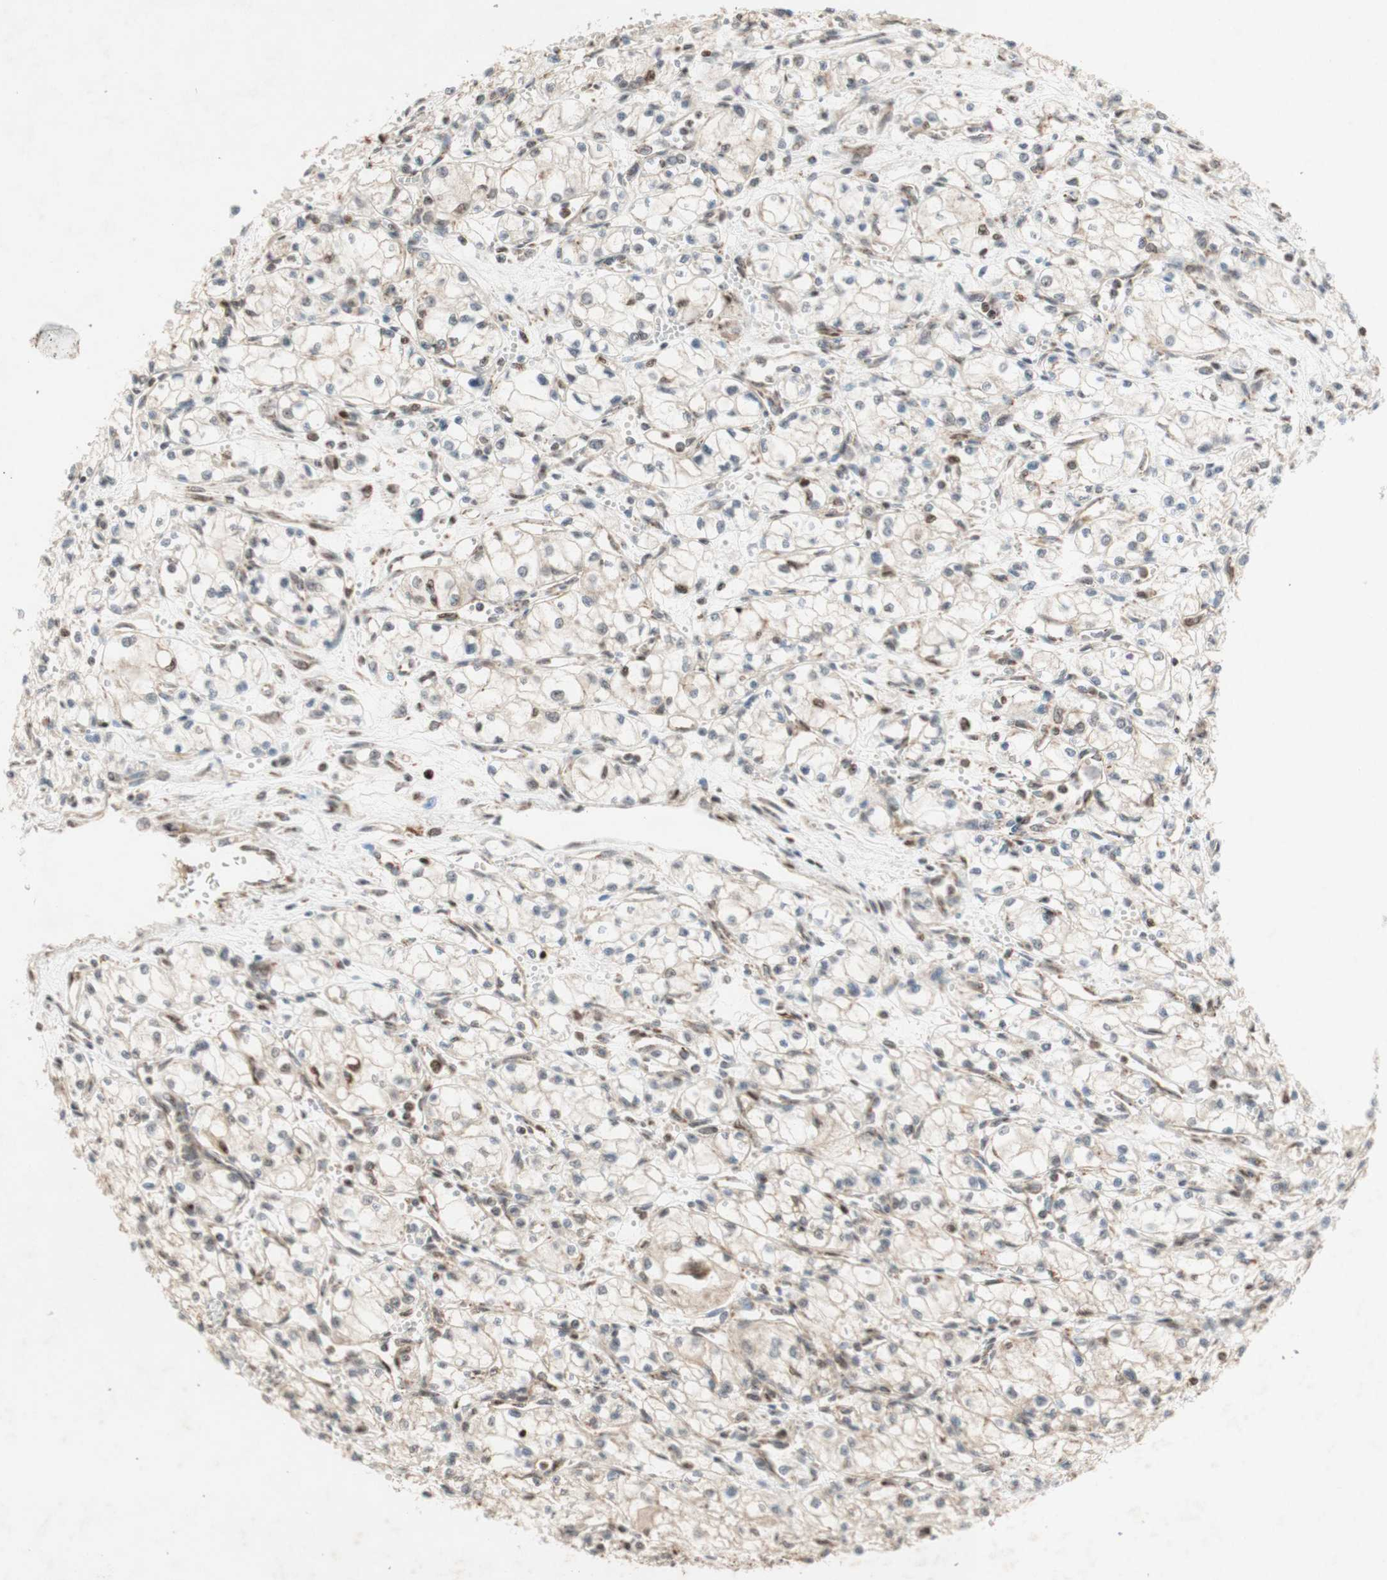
{"staining": {"intensity": "negative", "quantity": "none", "location": "none"}, "tissue": "renal cancer", "cell_type": "Tumor cells", "image_type": "cancer", "snomed": [{"axis": "morphology", "description": "Normal tissue, NOS"}, {"axis": "morphology", "description": "Adenocarcinoma, NOS"}, {"axis": "topography", "description": "Kidney"}], "caption": "Adenocarcinoma (renal) was stained to show a protein in brown. There is no significant expression in tumor cells. Nuclei are stained in blue.", "gene": "DNMT3A", "patient": {"sex": "male", "age": 59}}